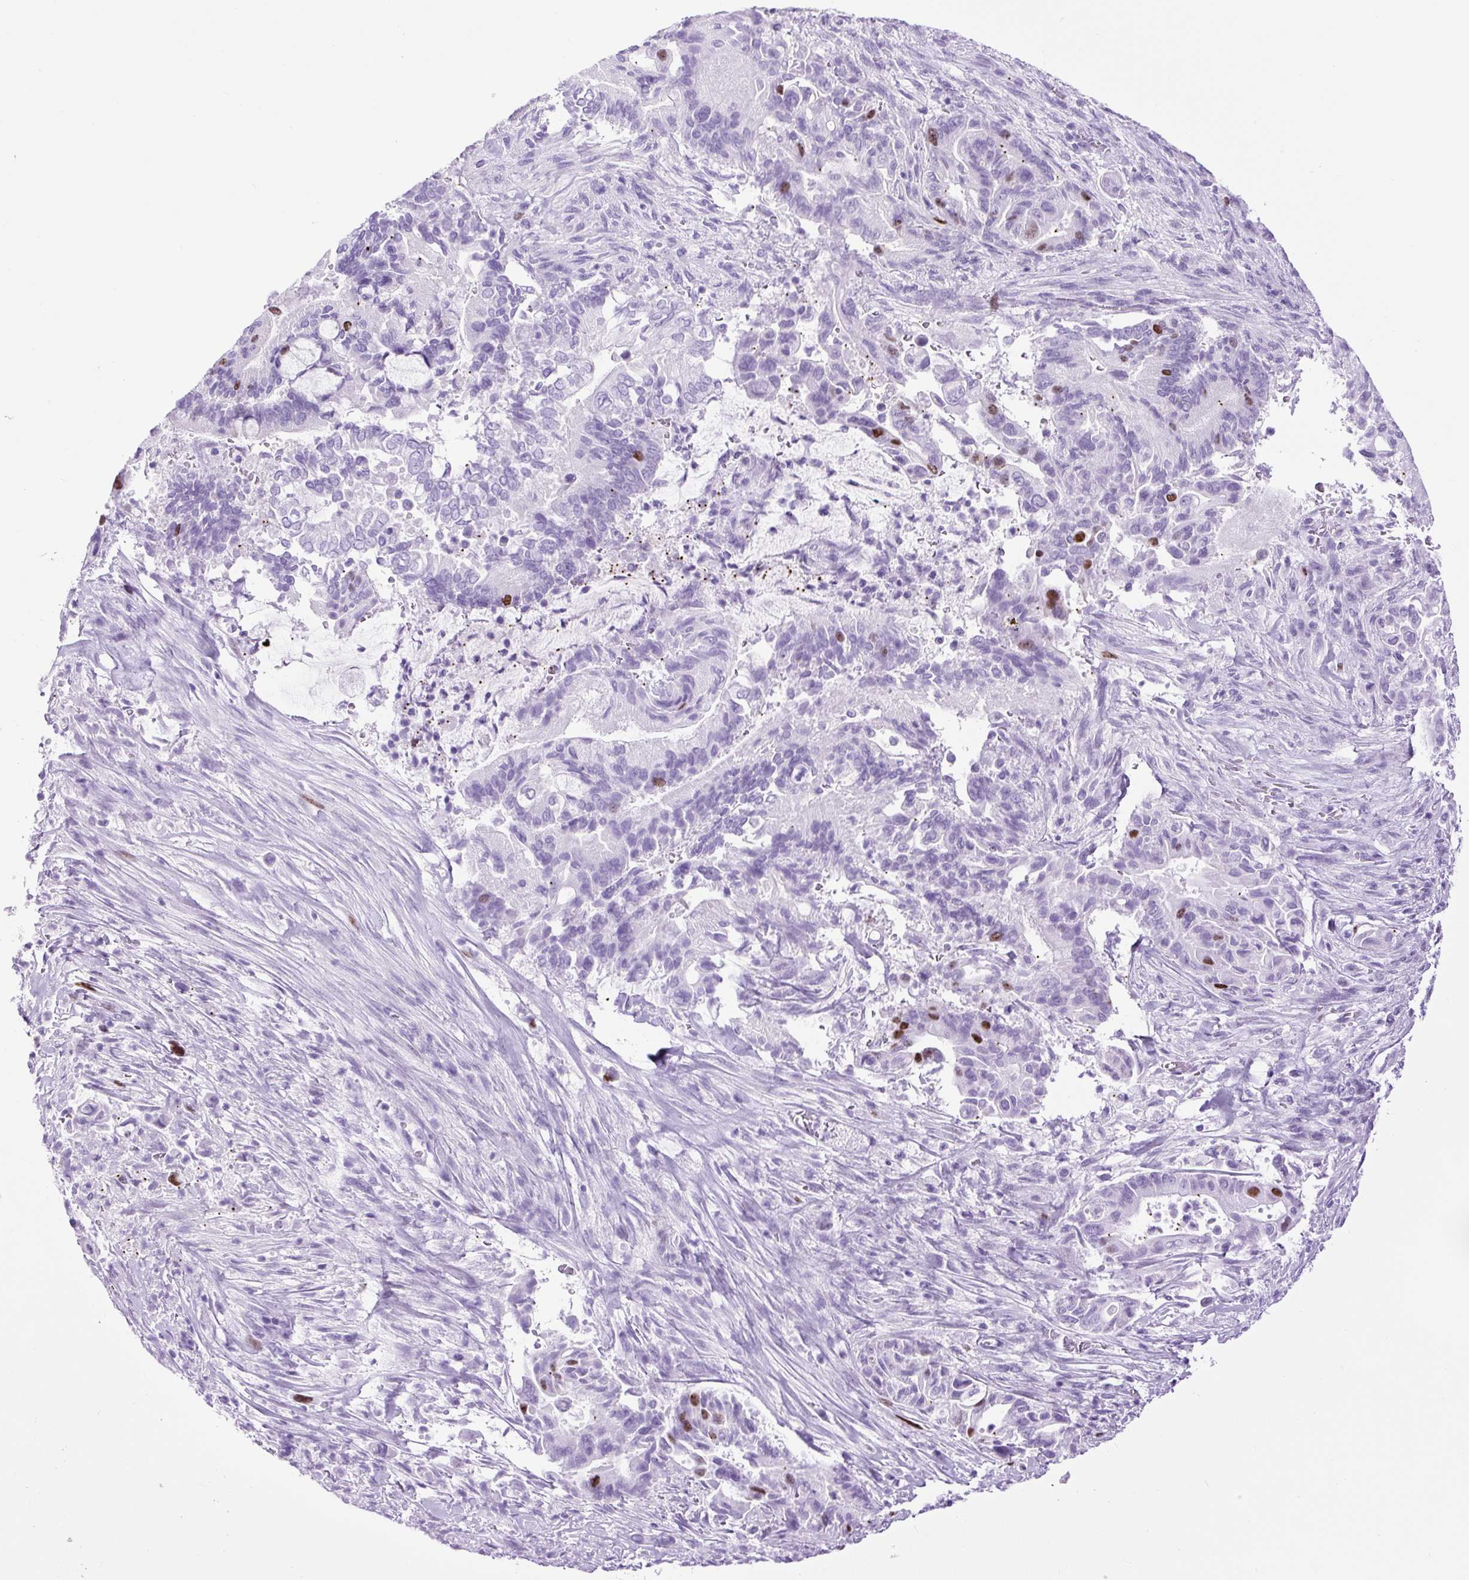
{"staining": {"intensity": "strong", "quantity": "<25%", "location": "nuclear"}, "tissue": "pancreatic cancer", "cell_type": "Tumor cells", "image_type": "cancer", "snomed": [{"axis": "morphology", "description": "Adenocarcinoma, NOS"}, {"axis": "topography", "description": "Pancreas"}], "caption": "Pancreatic adenocarcinoma stained for a protein reveals strong nuclear positivity in tumor cells. (DAB (3,3'-diaminobenzidine) IHC with brightfield microscopy, high magnification).", "gene": "RACGAP1", "patient": {"sex": "male", "age": 68}}